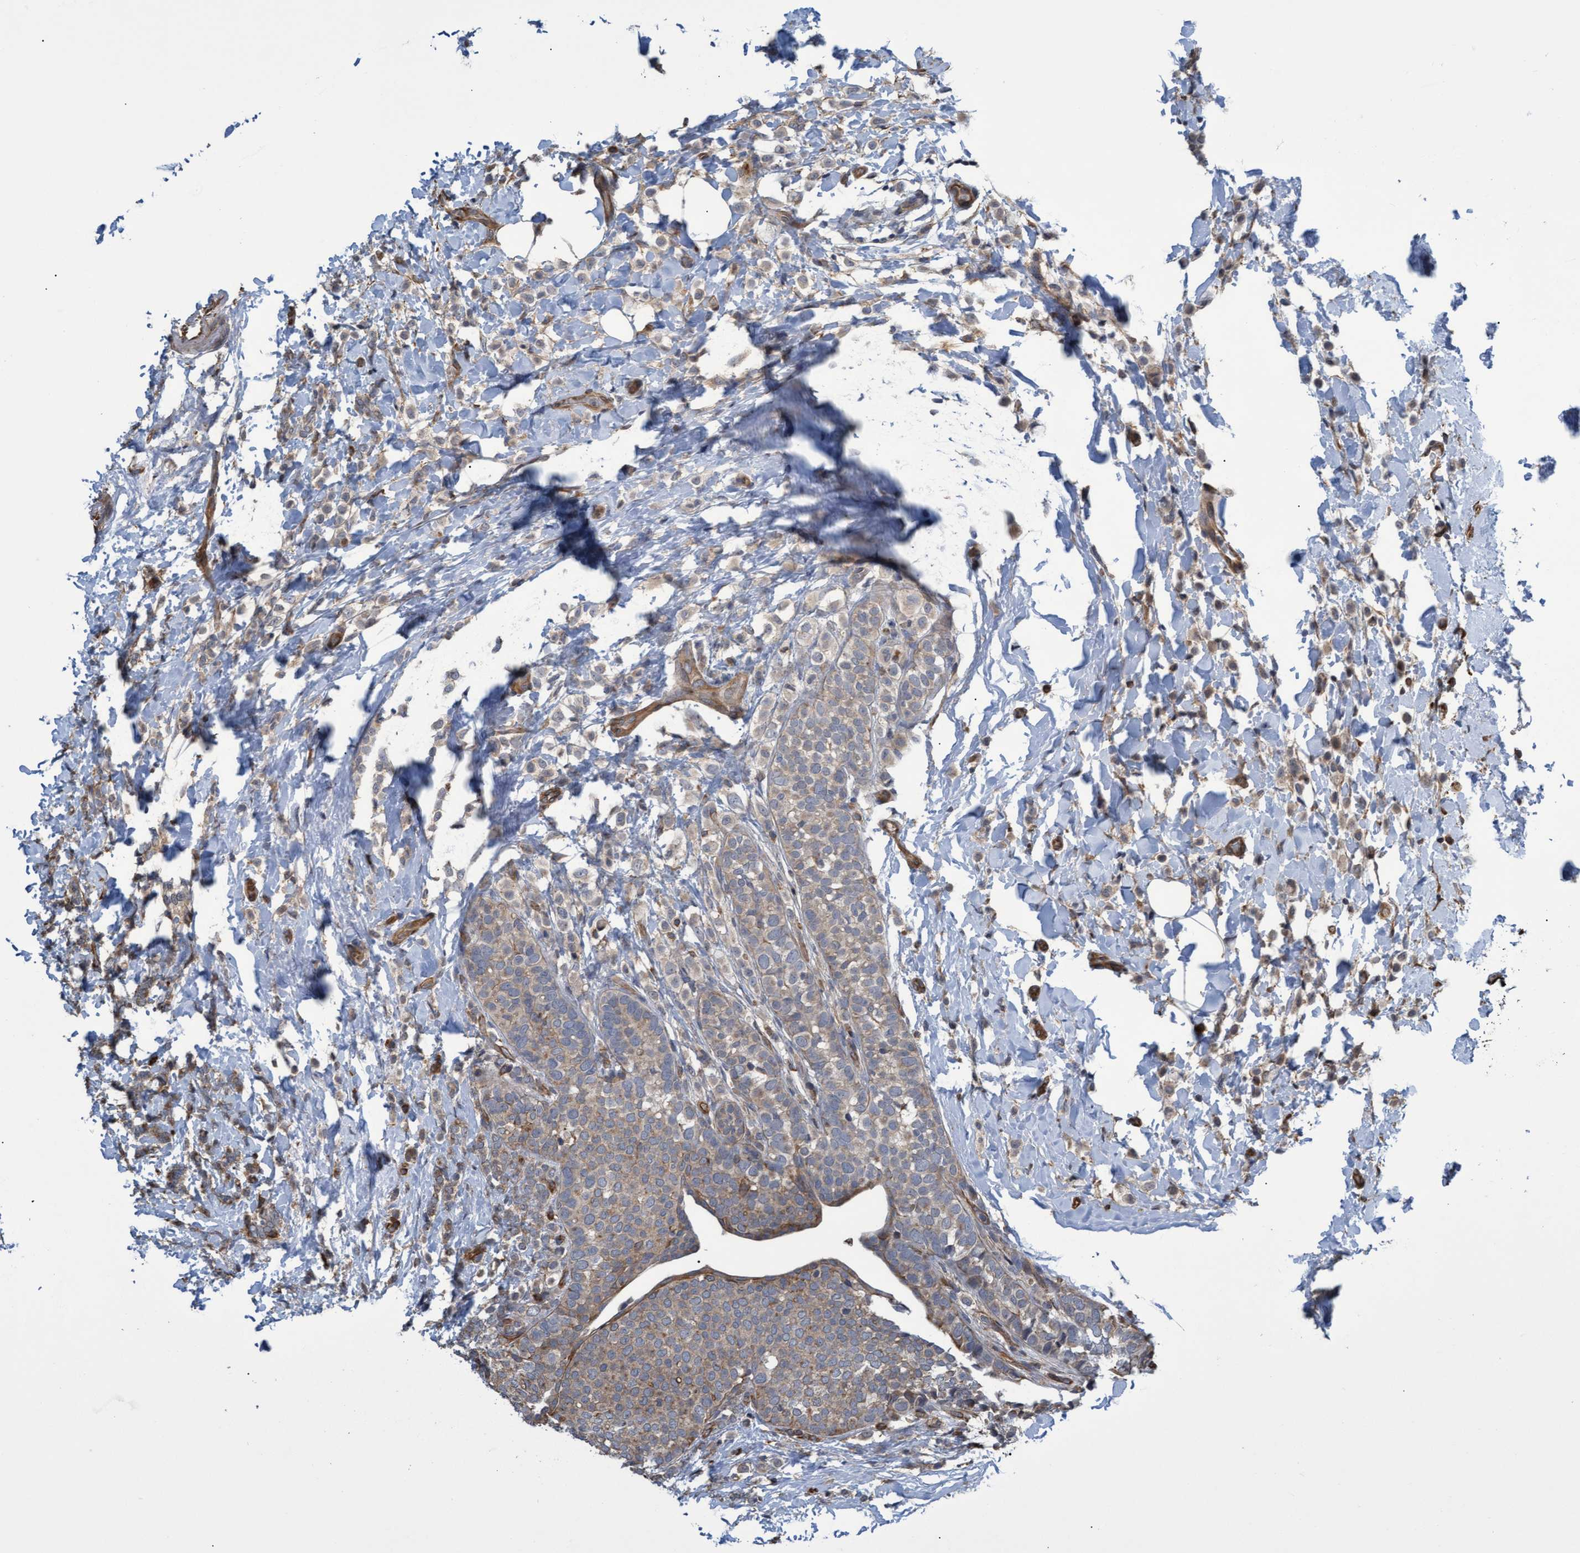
{"staining": {"intensity": "weak", "quantity": ">75%", "location": "cytoplasmic/membranous"}, "tissue": "breast cancer", "cell_type": "Tumor cells", "image_type": "cancer", "snomed": [{"axis": "morphology", "description": "Lobular carcinoma"}, {"axis": "topography", "description": "Breast"}], "caption": "Approximately >75% of tumor cells in human lobular carcinoma (breast) display weak cytoplasmic/membranous protein expression as visualized by brown immunohistochemical staining.", "gene": "TNFRSF10B", "patient": {"sex": "female", "age": 50}}